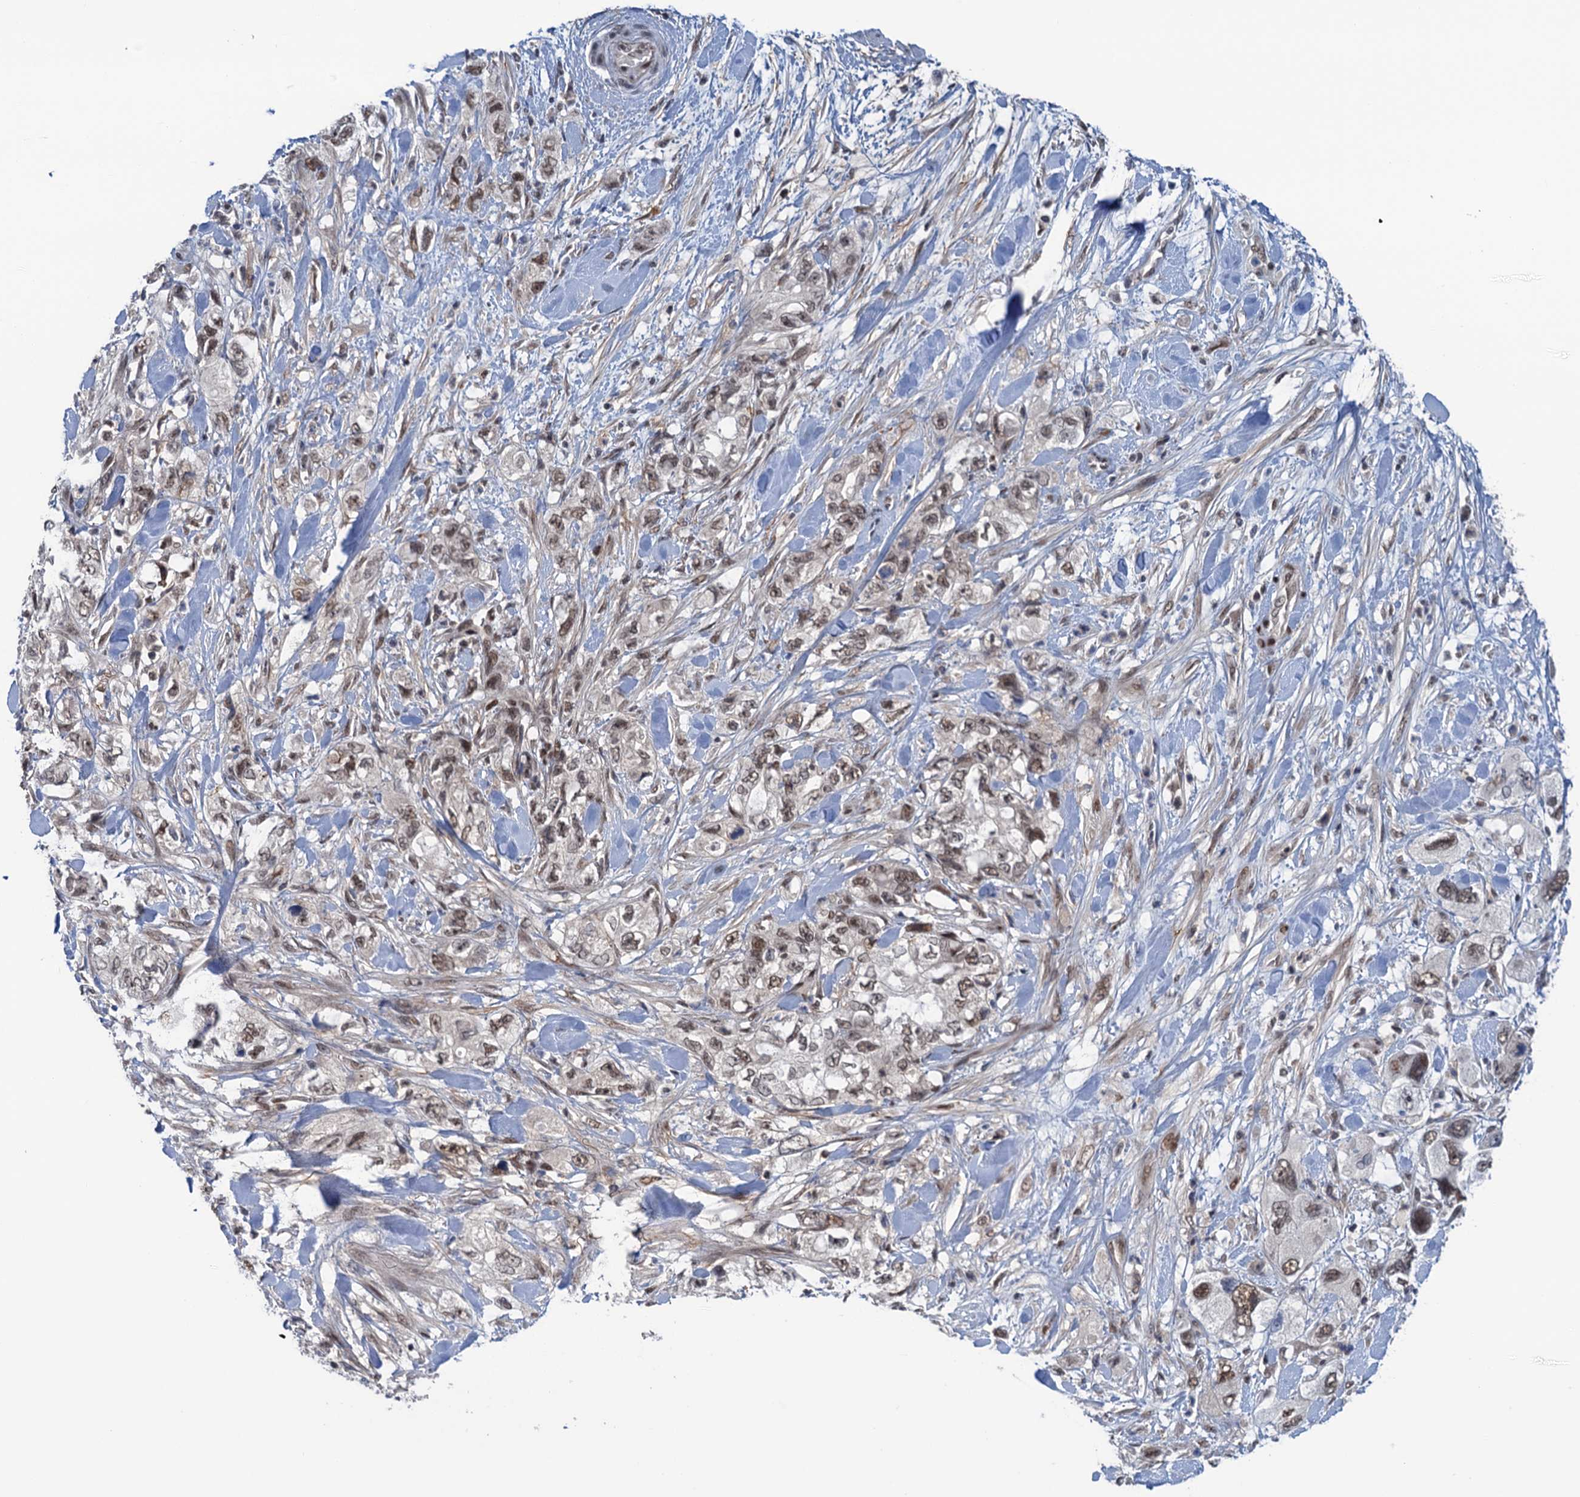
{"staining": {"intensity": "moderate", "quantity": ">75%", "location": "nuclear"}, "tissue": "pancreatic cancer", "cell_type": "Tumor cells", "image_type": "cancer", "snomed": [{"axis": "morphology", "description": "Adenocarcinoma, NOS"}, {"axis": "topography", "description": "Pancreas"}], "caption": "A micrograph of adenocarcinoma (pancreatic) stained for a protein demonstrates moderate nuclear brown staining in tumor cells. The staining was performed using DAB to visualize the protein expression in brown, while the nuclei were stained in blue with hematoxylin (Magnification: 20x).", "gene": "SAE1", "patient": {"sex": "female", "age": 73}}